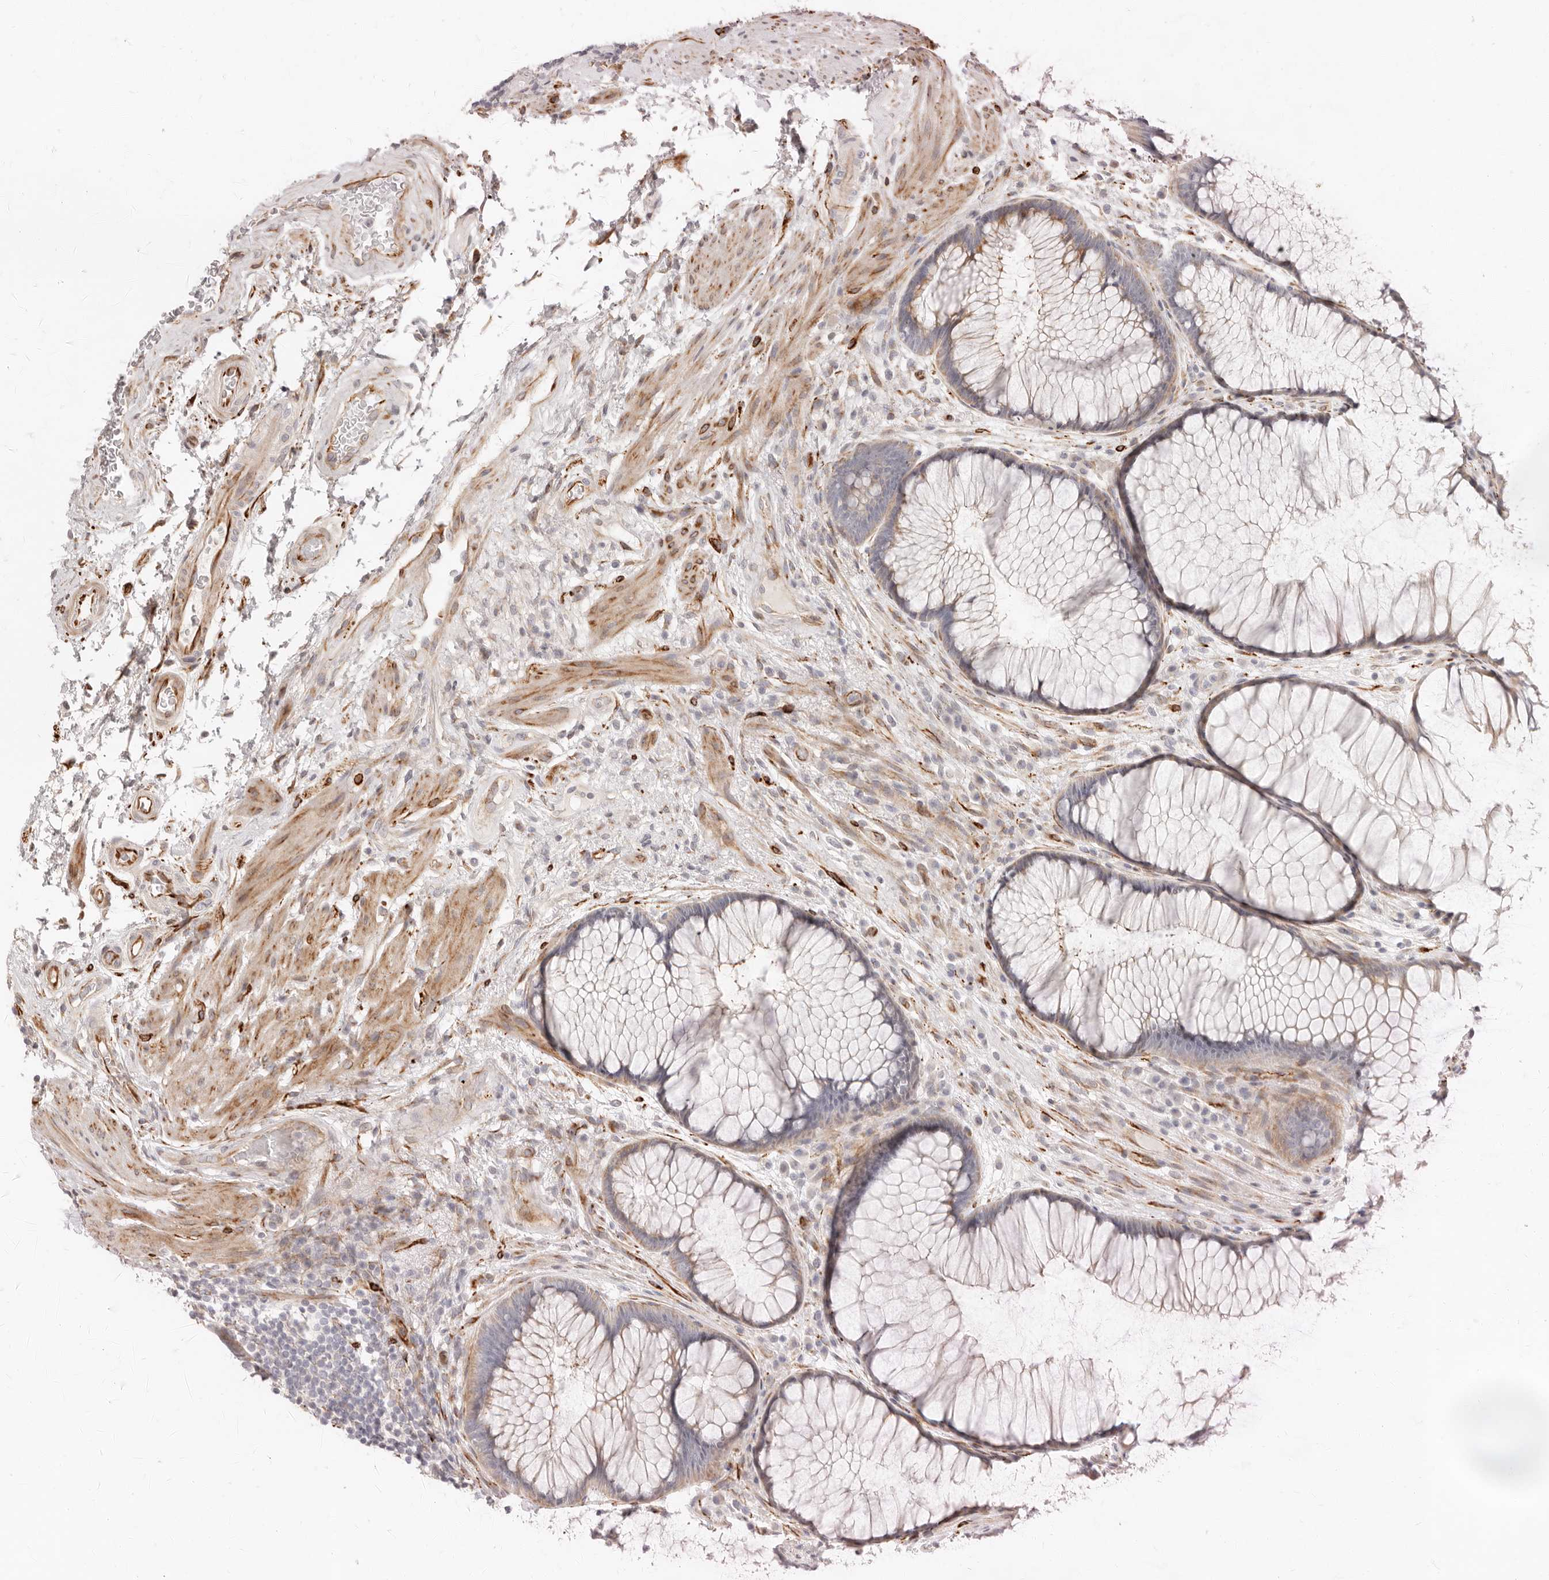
{"staining": {"intensity": "moderate", "quantity": "25%-75%", "location": "cytoplasmic/membranous"}, "tissue": "rectum", "cell_type": "Glandular cells", "image_type": "normal", "snomed": [{"axis": "morphology", "description": "Normal tissue, NOS"}, {"axis": "topography", "description": "Rectum"}], "caption": "An immunohistochemistry photomicrograph of normal tissue is shown. Protein staining in brown labels moderate cytoplasmic/membranous positivity in rectum within glandular cells.", "gene": "SASS6", "patient": {"sex": "male", "age": 51}}